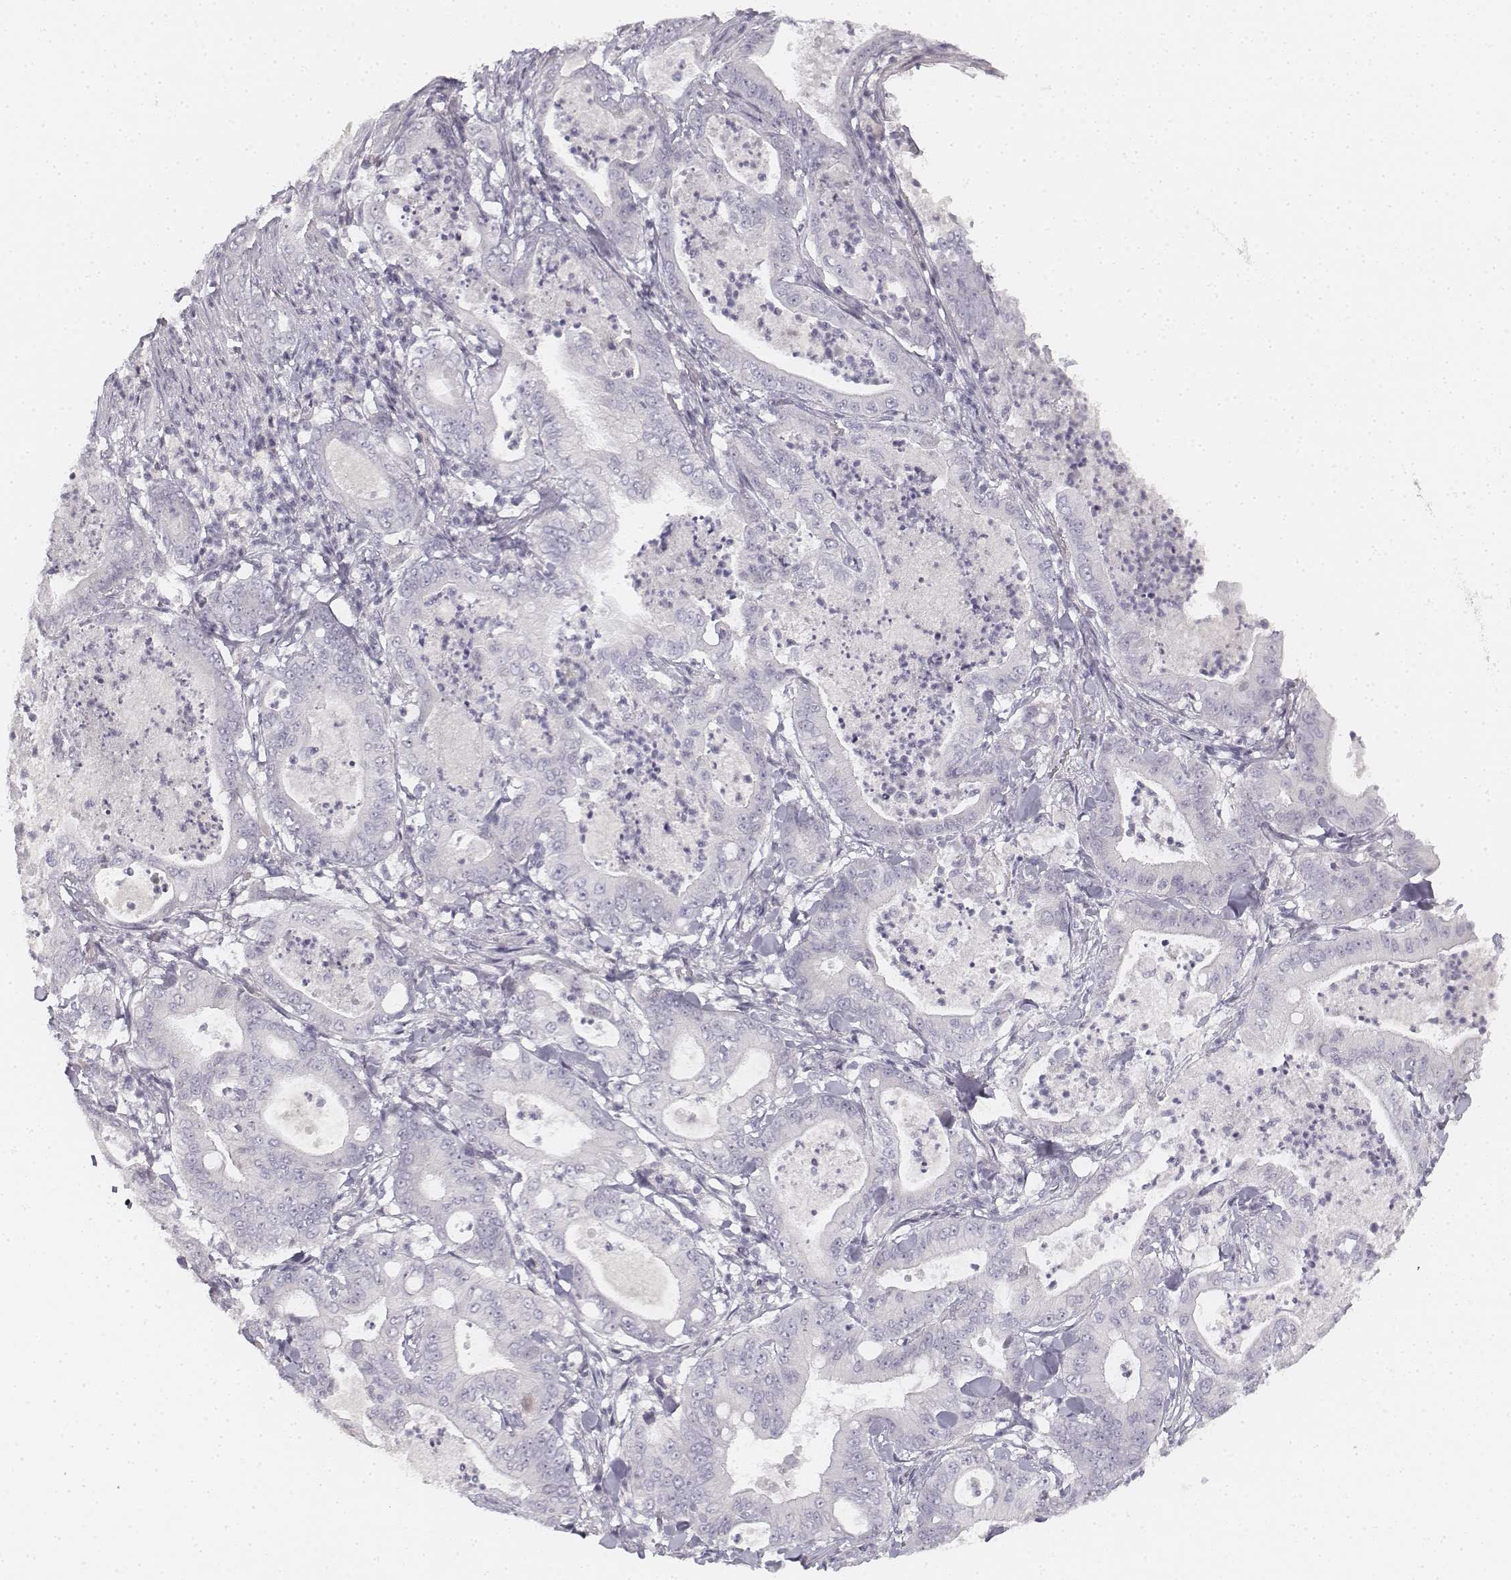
{"staining": {"intensity": "negative", "quantity": "none", "location": "none"}, "tissue": "pancreatic cancer", "cell_type": "Tumor cells", "image_type": "cancer", "snomed": [{"axis": "morphology", "description": "Adenocarcinoma, NOS"}, {"axis": "topography", "description": "Pancreas"}], "caption": "An image of pancreatic cancer stained for a protein displays no brown staining in tumor cells.", "gene": "DSG4", "patient": {"sex": "male", "age": 71}}